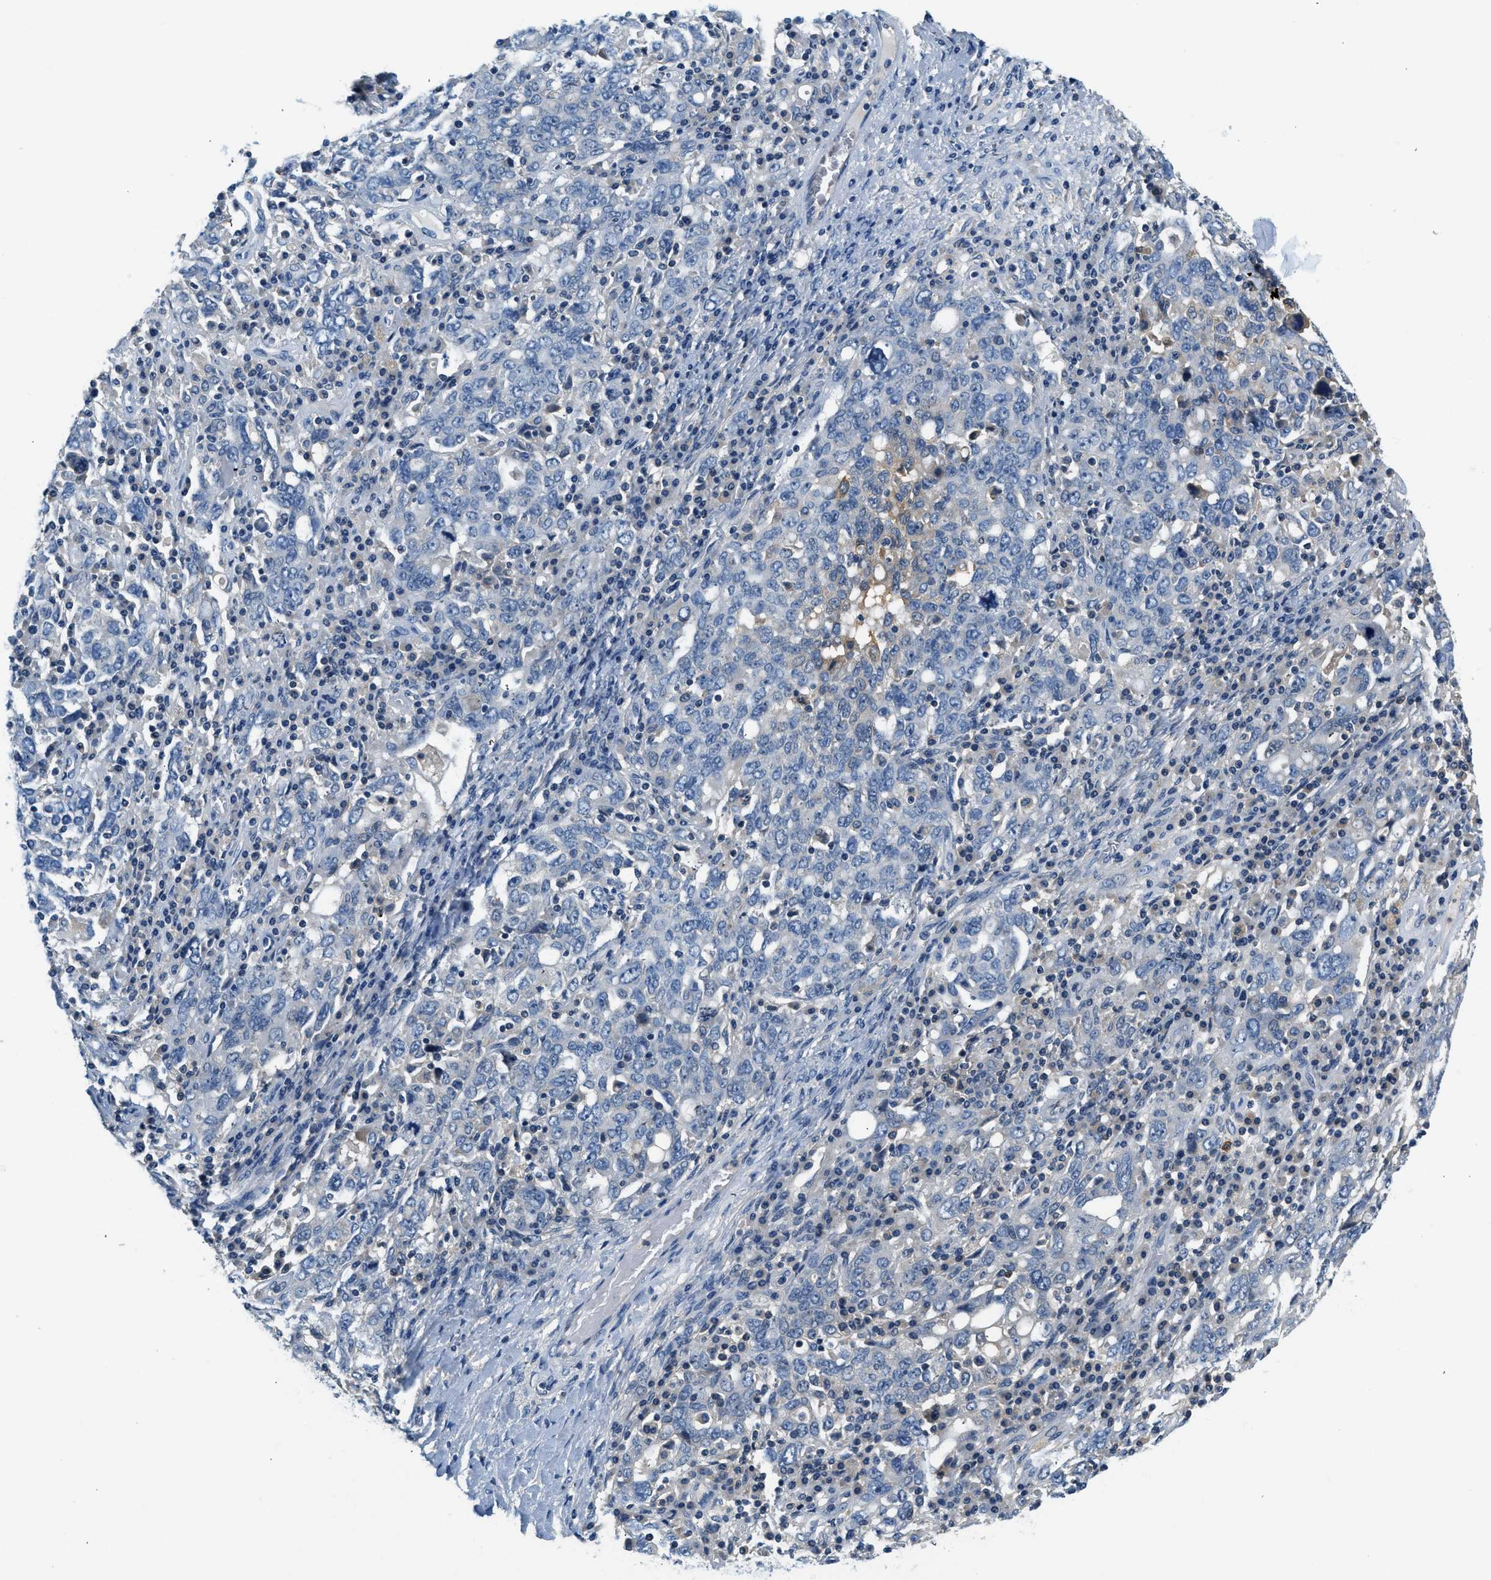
{"staining": {"intensity": "negative", "quantity": "none", "location": "none"}, "tissue": "ovarian cancer", "cell_type": "Tumor cells", "image_type": "cancer", "snomed": [{"axis": "morphology", "description": "Carcinoma, endometroid"}, {"axis": "topography", "description": "Ovary"}], "caption": "DAB (3,3'-diaminobenzidine) immunohistochemical staining of ovarian endometroid carcinoma reveals no significant expression in tumor cells.", "gene": "SLC35E1", "patient": {"sex": "female", "age": 62}}